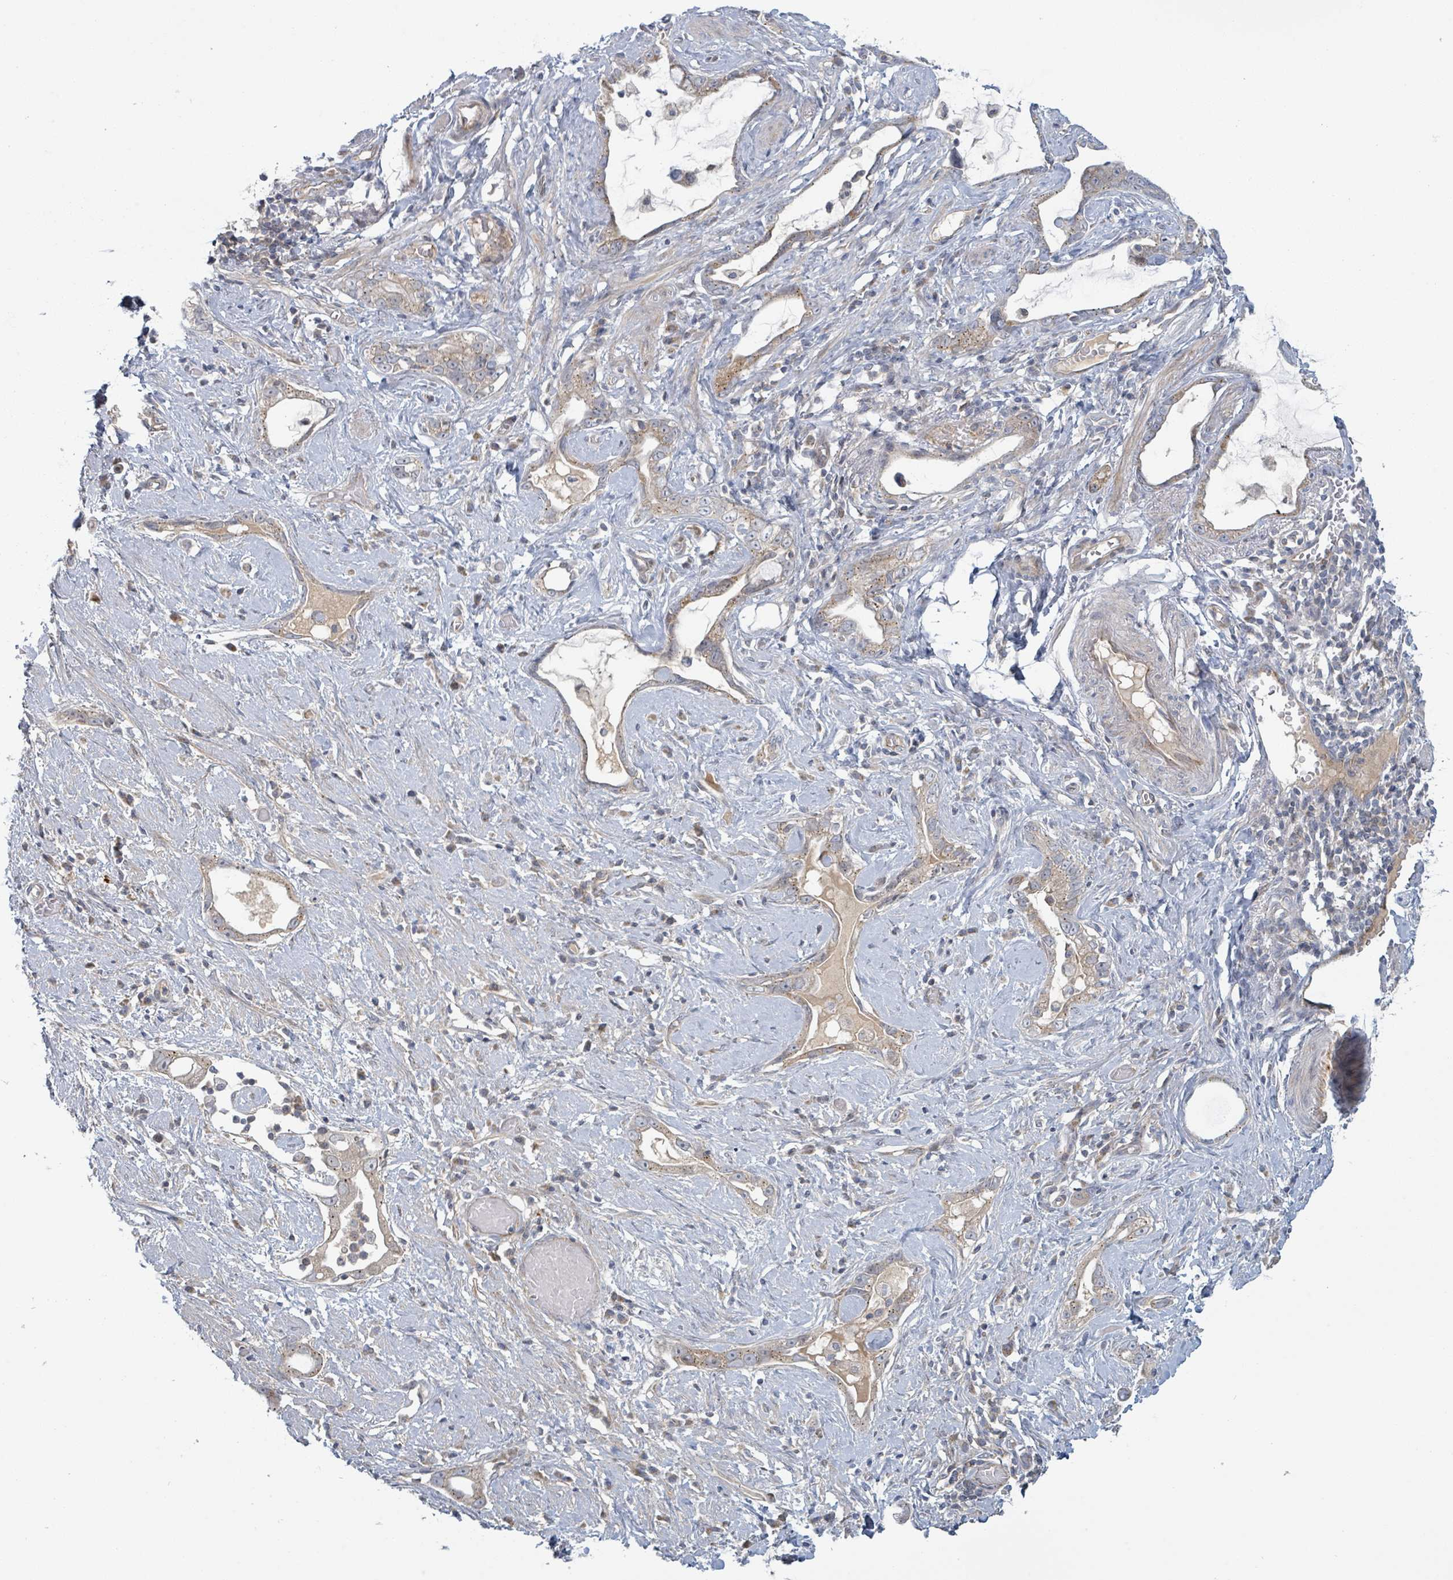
{"staining": {"intensity": "weak", "quantity": ">75%", "location": "cytoplasmic/membranous"}, "tissue": "stomach cancer", "cell_type": "Tumor cells", "image_type": "cancer", "snomed": [{"axis": "morphology", "description": "Adenocarcinoma, NOS"}, {"axis": "topography", "description": "Stomach"}], "caption": "Tumor cells display low levels of weak cytoplasmic/membranous positivity in approximately >75% of cells in human stomach cancer (adenocarcinoma).", "gene": "COL5A3", "patient": {"sex": "male", "age": 55}}